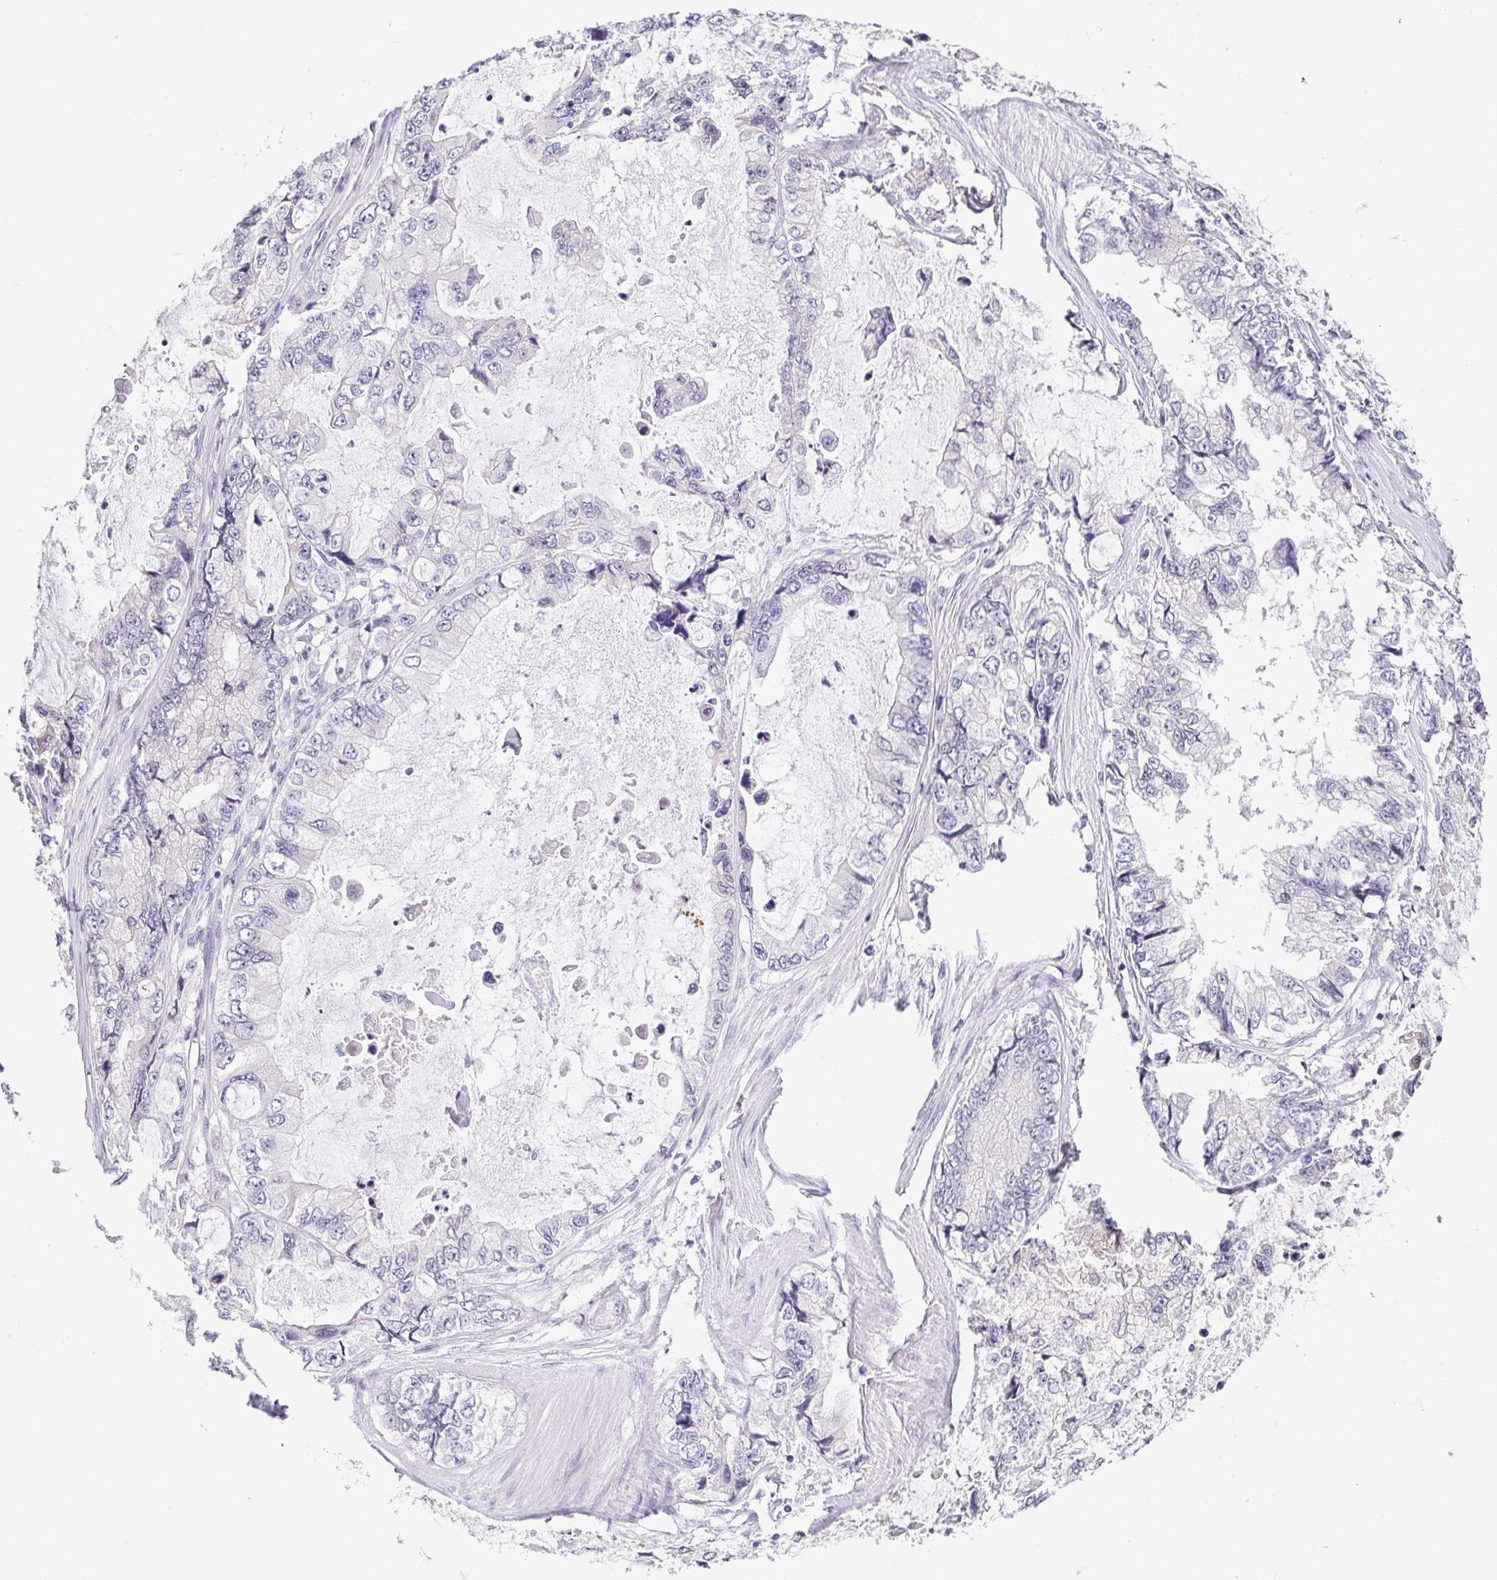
{"staining": {"intensity": "negative", "quantity": "none", "location": "none"}, "tissue": "stomach cancer", "cell_type": "Tumor cells", "image_type": "cancer", "snomed": [{"axis": "morphology", "description": "Adenocarcinoma, NOS"}, {"axis": "topography", "description": "Pancreas"}, {"axis": "topography", "description": "Stomach, upper"}, {"axis": "topography", "description": "Stomach"}], "caption": "DAB immunohistochemical staining of human adenocarcinoma (stomach) demonstrates no significant positivity in tumor cells. (DAB immunohistochemistry (IHC), high magnification).", "gene": "PIWIL3", "patient": {"sex": "male", "age": 77}}